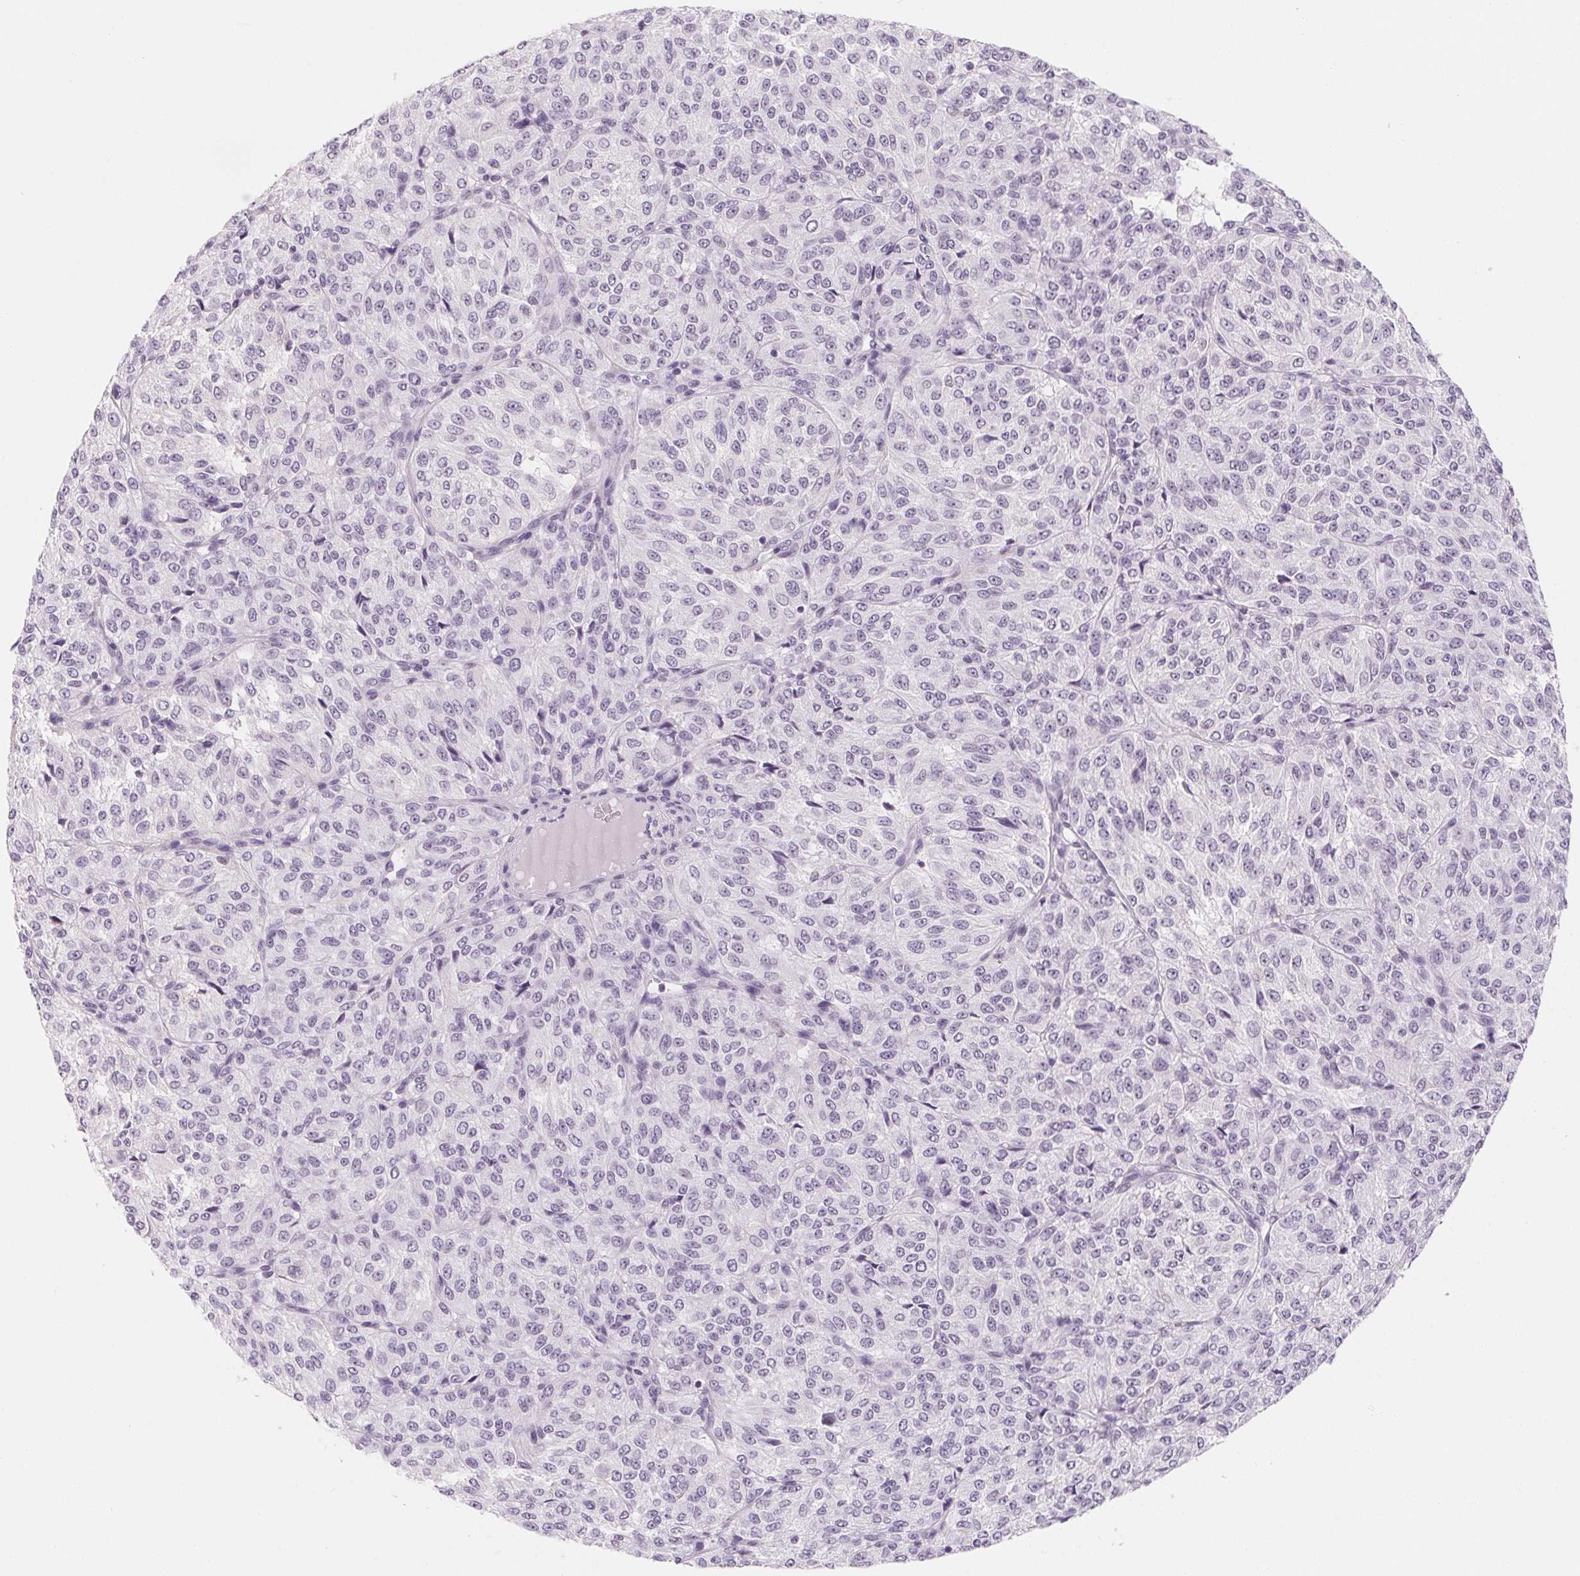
{"staining": {"intensity": "negative", "quantity": "none", "location": "none"}, "tissue": "melanoma", "cell_type": "Tumor cells", "image_type": "cancer", "snomed": [{"axis": "morphology", "description": "Malignant melanoma, Metastatic site"}, {"axis": "topography", "description": "Brain"}], "caption": "IHC image of neoplastic tissue: malignant melanoma (metastatic site) stained with DAB shows no significant protein positivity in tumor cells.", "gene": "ZIC4", "patient": {"sex": "female", "age": 56}}